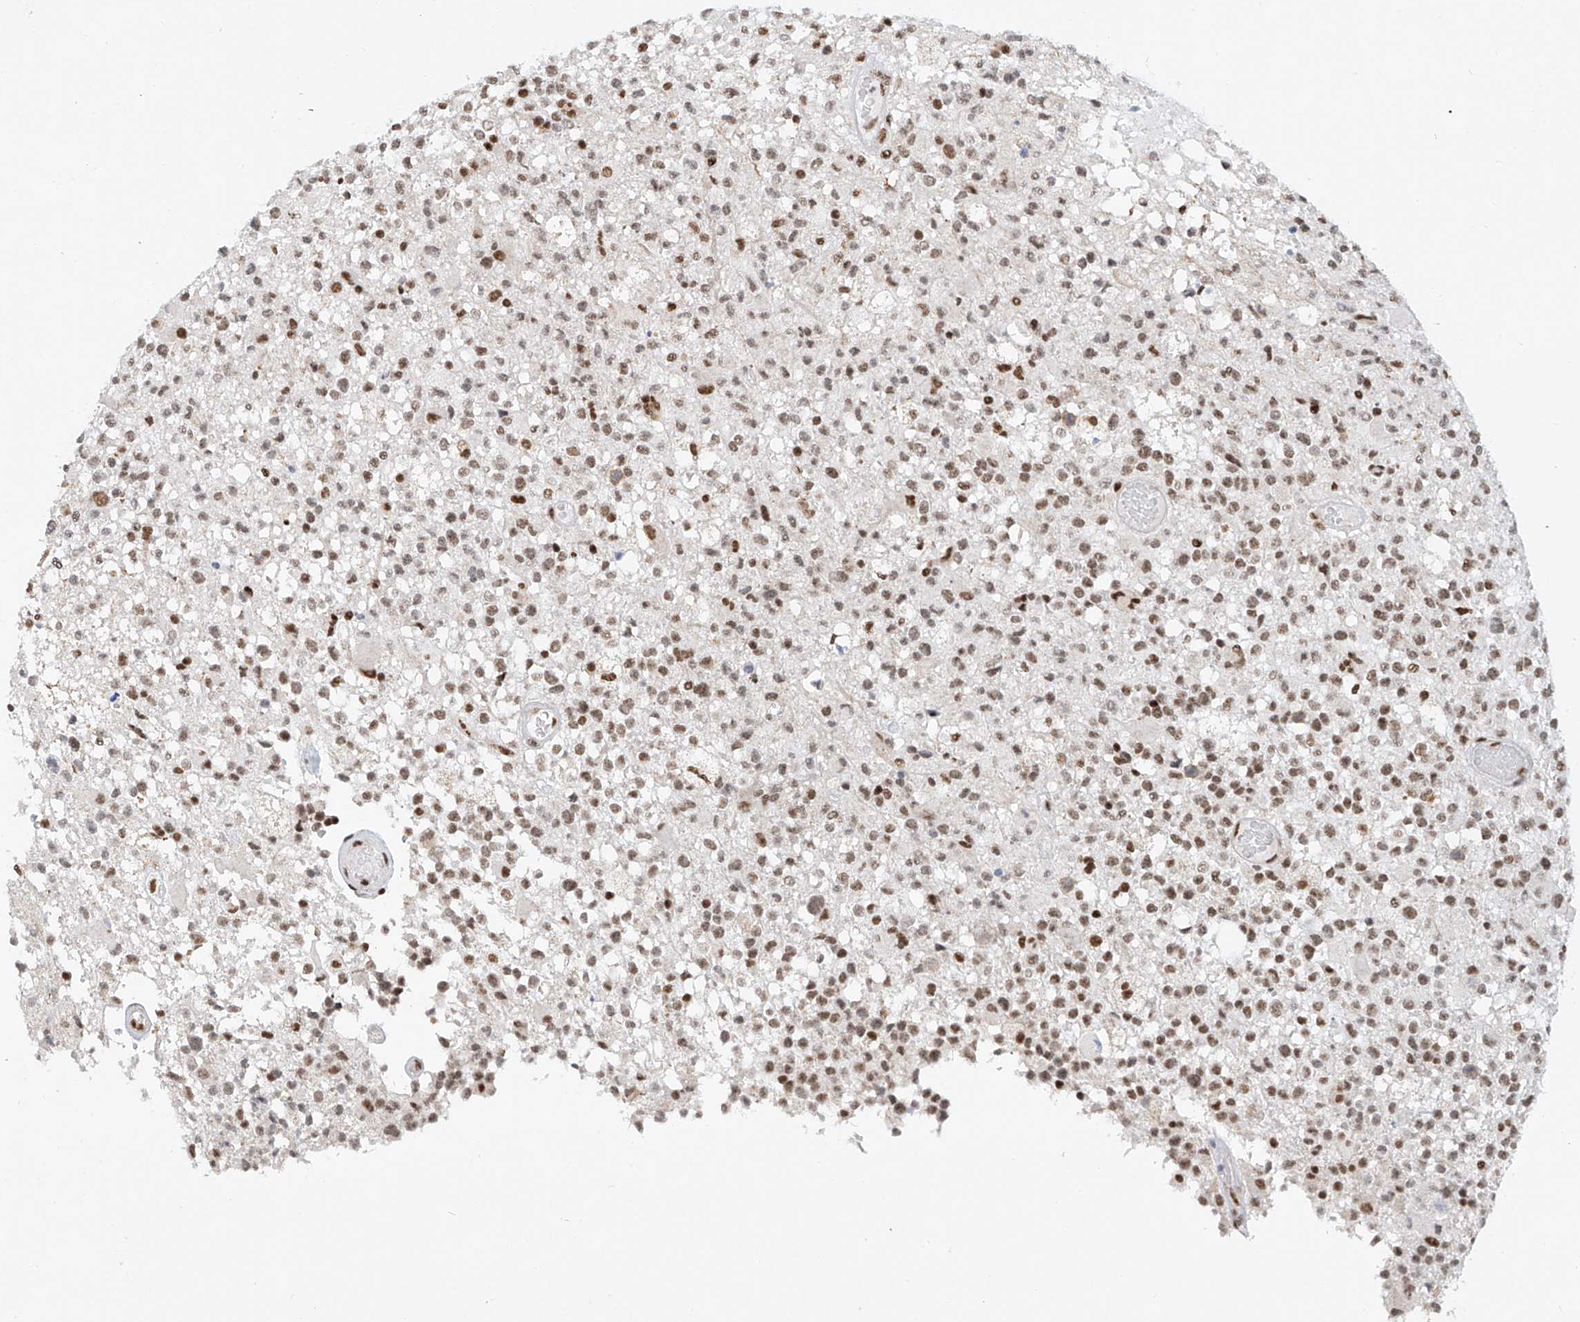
{"staining": {"intensity": "moderate", "quantity": ">75%", "location": "nuclear"}, "tissue": "glioma", "cell_type": "Tumor cells", "image_type": "cancer", "snomed": [{"axis": "morphology", "description": "Glioma, malignant, High grade"}, {"axis": "morphology", "description": "Glioblastoma, NOS"}, {"axis": "topography", "description": "Brain"}], "caption": "A photomicrograph of human malignant glioma (high-grade) stained for a protein shows moderate nuclear brown staining in tumor cells. The protein of interest is shown in brown color, while the nuclei are stained blue.", "gene": "TAF4", "patient": {"sex": "male", "age": 60}}